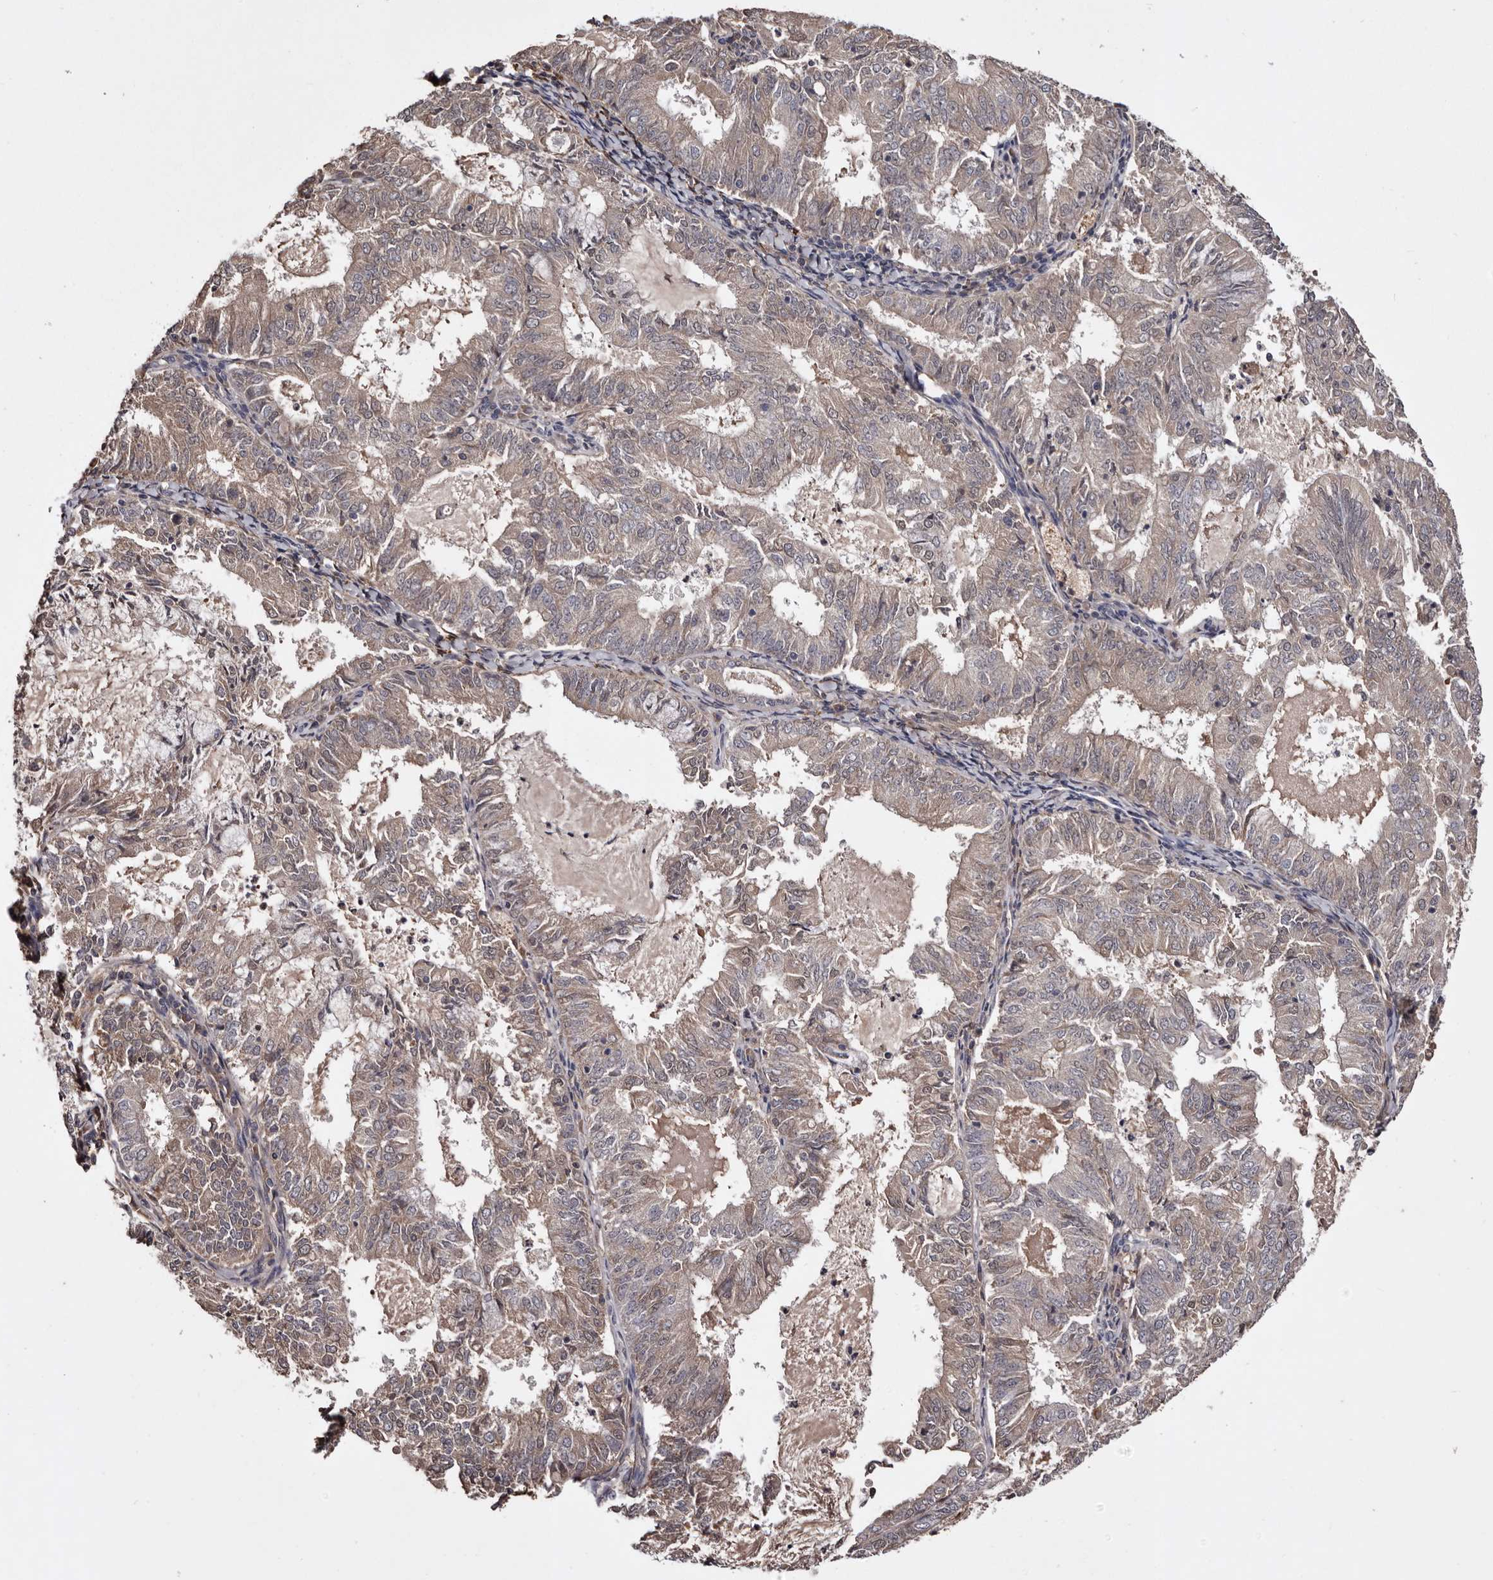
{"staining": {"intensity": "weak", "quantity": ">75%", "location": "cytoplasmic/membranous"}, "tissue": "endometrial cancer", "cell_type": "Tumor cells", "image_type": "cancer", "snomed": [{"axis": "morphology", "description": "Adenocarcinoma, NOS"}, {"axis": "topography", "description": "Endometrium"}], "caption": "Tumor cells reveal low levels of weak cytoplasmic/membranous staining in about >75% of cells in endometrial cancer (adenocarcinoma). The protein is stained brown, and the nuclei are stained in blue (DAB (3,3'-diaminobenzidine) IHC with brightfield microscopy, high magnification).", "gene": "CYP1B1", "patient": {"sex": "female", "age": 57}}